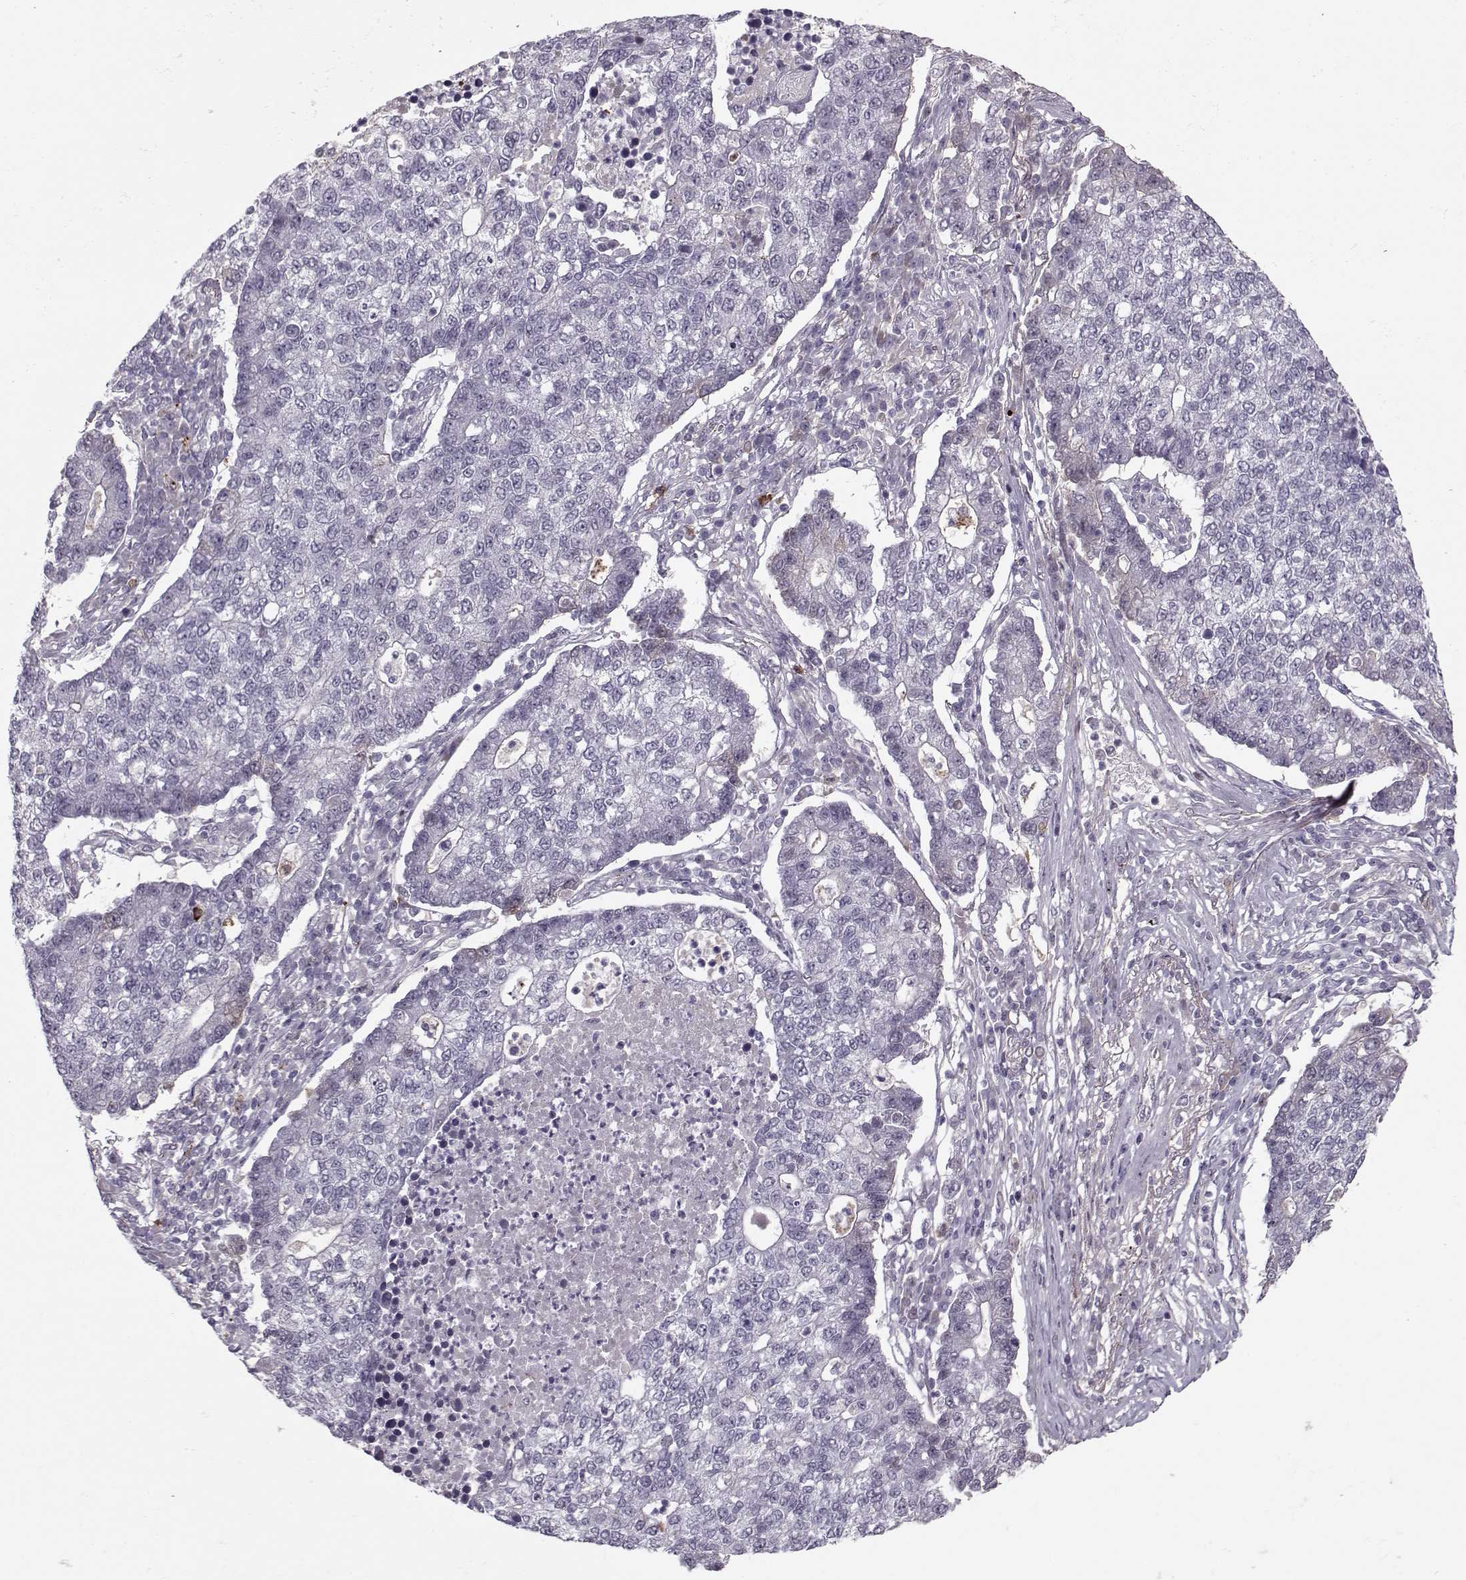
{"staining": {"intensity": "negative", "quantity": "none", "location": "none"}, "tissue": "lung cancer", "cell_type": "Tumor cells", "image_type": "cancer", "snomed": [{"axis": "morphology", "description": "Adenocarcinoma, NOS"}, {"axis": "topography", "description": "Lung"}], "caption": "Immunohistochemistry (IHC) histopathology image of lung cancer stained for a protein (brown), which demonstrates no expression in tumor cells.", "gene": "DNAI3", "patient": {"sex": "male", "age": 57}}